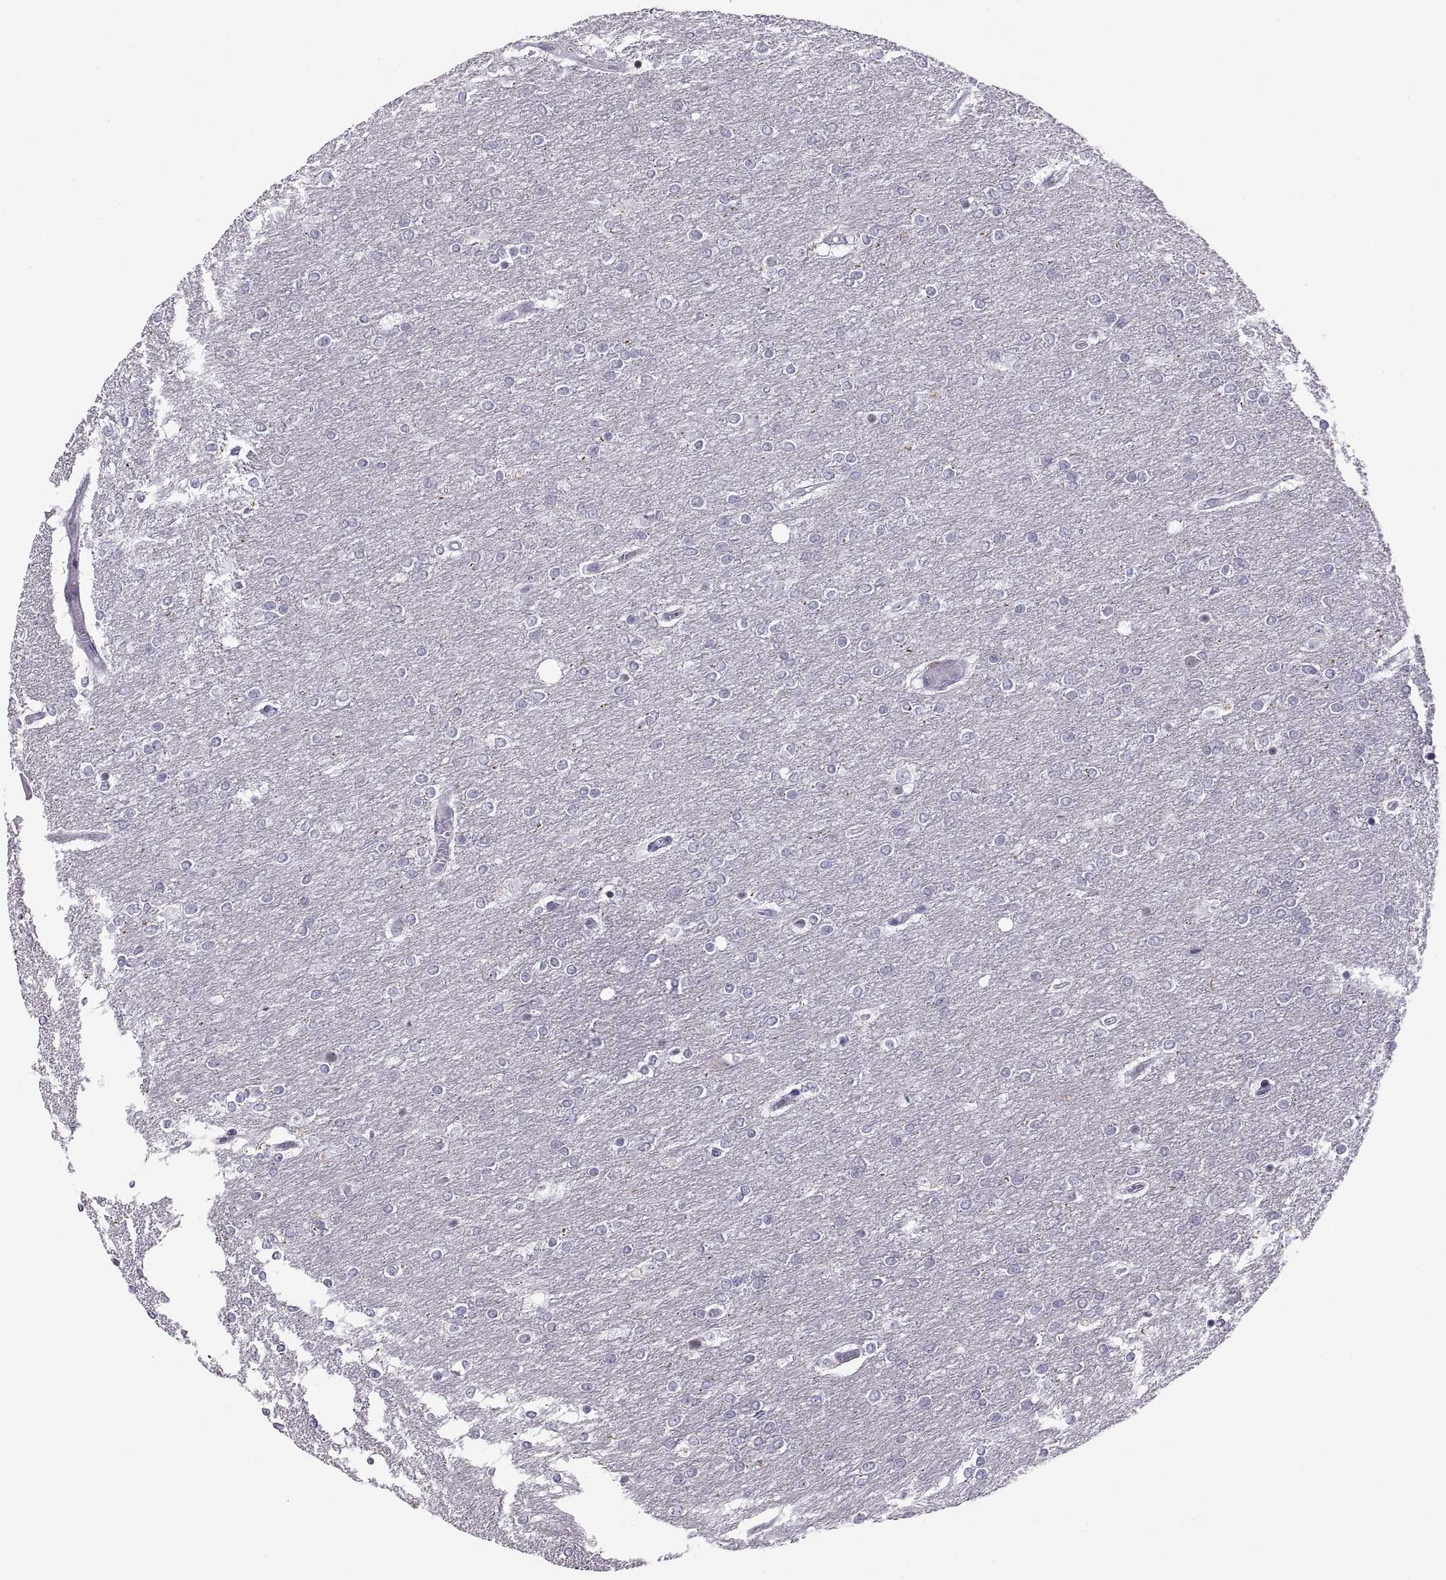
{"staining": {"intensity": "negative", "quantity": "none", "location": "none"}, "tissue": "glioma", "cell_type": "Tumor cells", "image_type": "cancer", "snomed": [{"axis": "morphology", "description": "Glioma, malignant, High grade"}, {"axis": "topography", "description": "Brain"}], "caption": "DAB immunohistochemical staining of glioma shows no significant staining in tumor cells.", "gene": "TTC21A", "patient": {"sex": "female", "age": 61}}